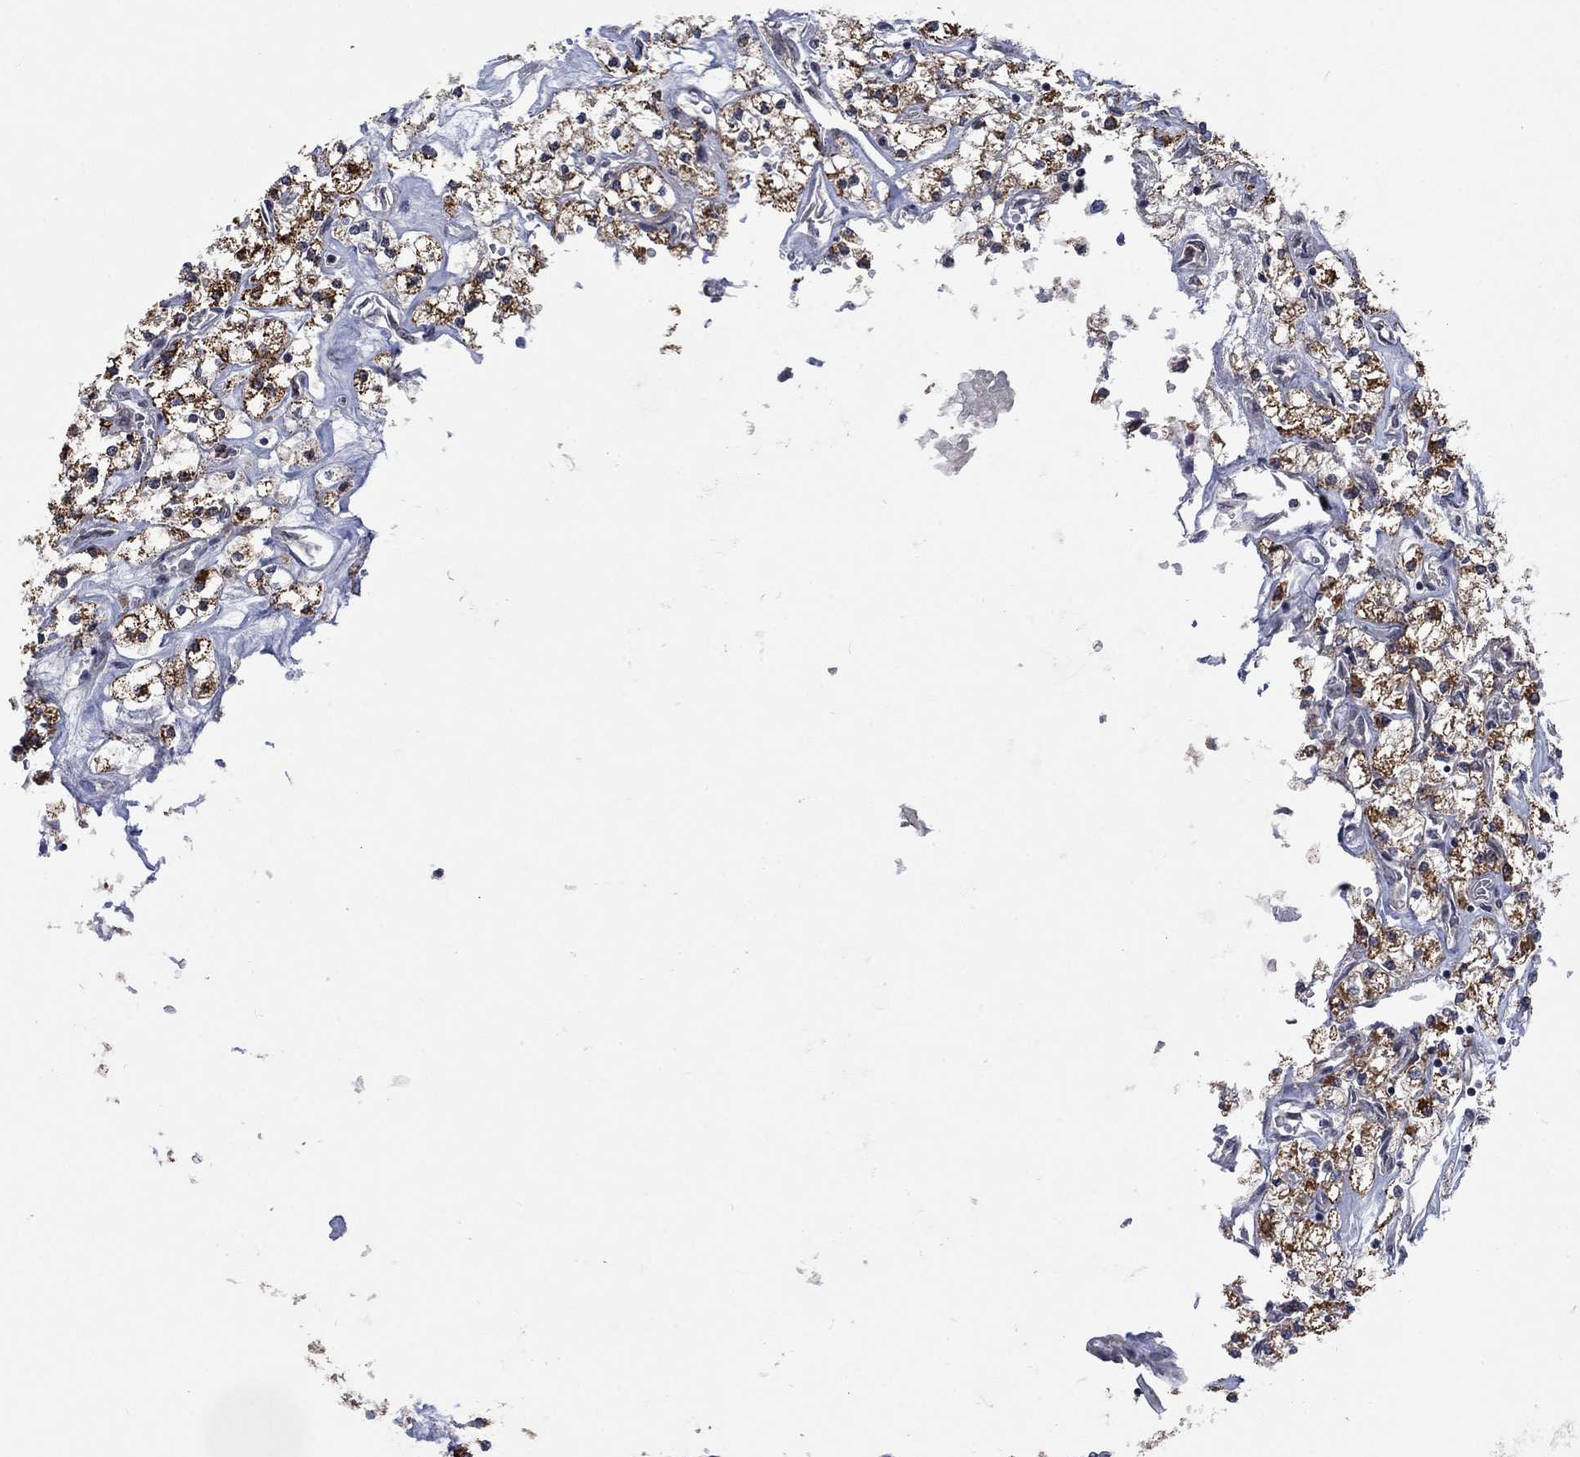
{"staining": {"intensity": "strong", "quantity": "25%-75%", "location": "cytoplasmic/membranous"}, "tissue": "renal cancer", "cell_type": "Tumor cells", "image_type": "cancer", "snomed": [{"axis": "morphology", "description": "Adenocarcinoma, NOS"}, {"axis": "topography", "description": "Kidney"}], "caption": "A brown stain highlights strong cytoplasmic/membranous positivity of a protein in human renal adenocarcinoma tumor cells.", "gene": "PPP1R9A", "patient": {"sex": "male", "age": 80}}